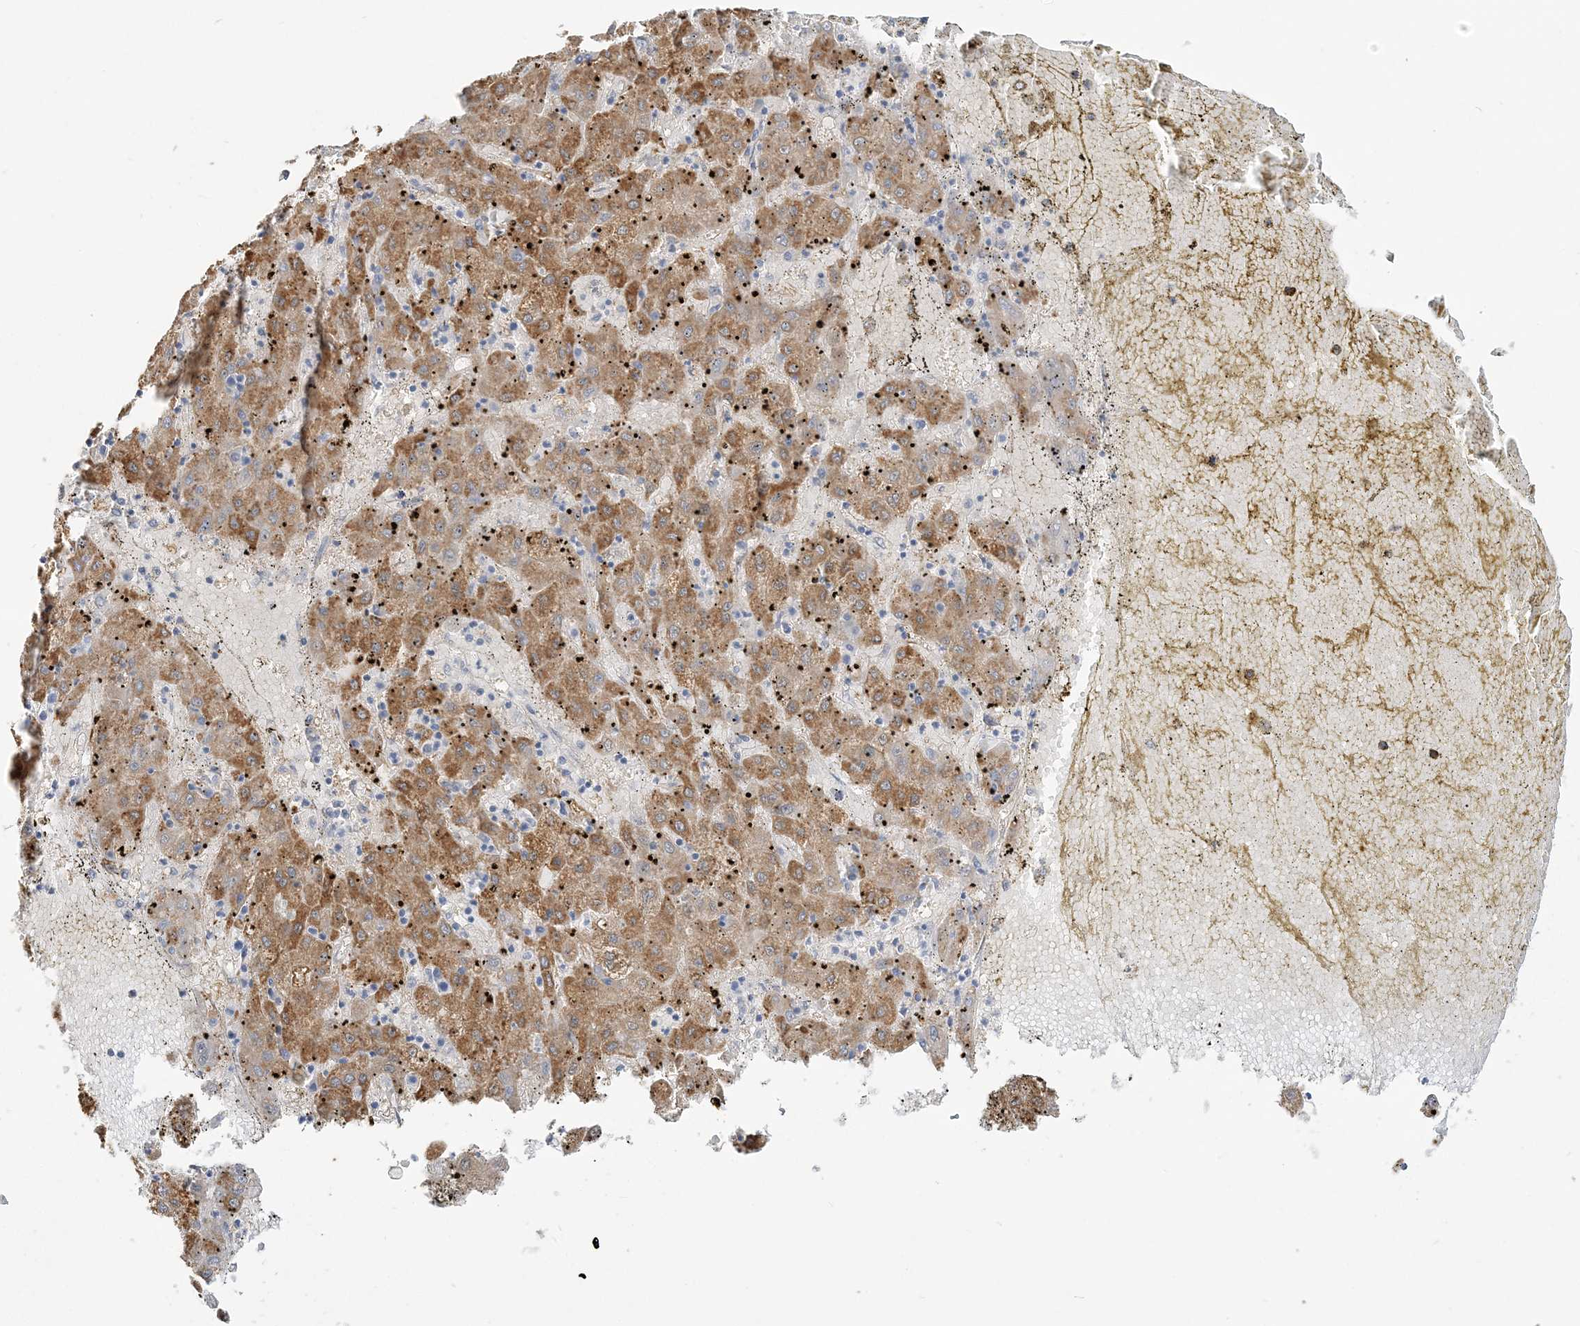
{"staining": {"intensity": "moderate", "quantity": ">75%", "location": "cytoplasmic/membranous"}, "tissue": "liver cancer", "cell_type": "Tumor cells", "image_type": "cancer", "snomed": [{"axis": "morphology", "description": "Carcinoma, Hepatocellular, NOS"}, {"axis": "topography", "description": "Liver"}], "caption": "Immunohistochemistry of liver cancer (hepatocellular carcinoma) reveals medium levels of moderate cytoplasmic/membranous expression in about >75% of tumor cells.", "gene": "INPP1", "patient": {"sex": "male", "age": 72}}